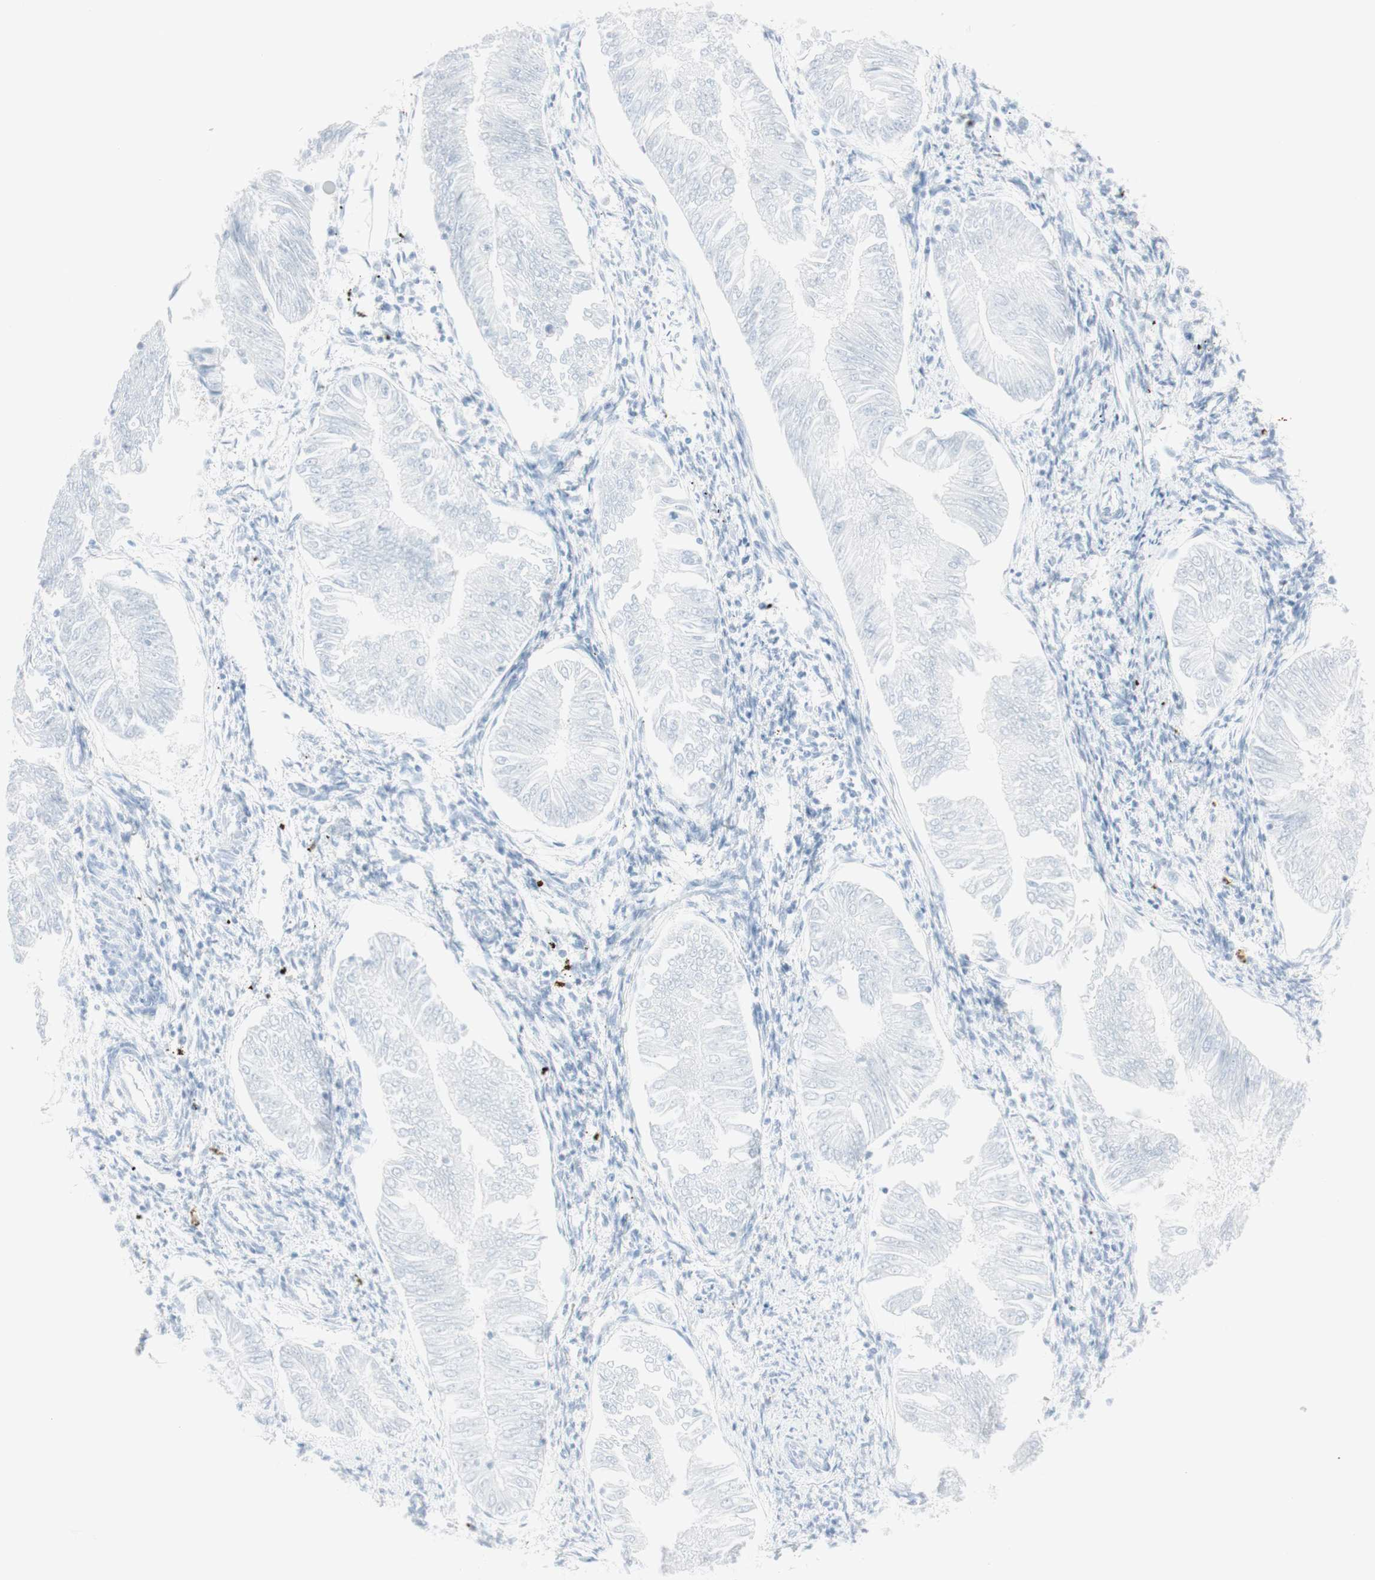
{"staining": {"intensity": "negative", "quantity": "none", "location": "none"}, "tissue": "endometrial cancer", "cell_type": "Tumor cells", "image_type": "cancer", "snomed": [{"axis": "morphology", "description": "Adenocarcinoma, NOS"}, {"axis": "topography", "description": "Endometrium"}], "caption": "This is an immunohistochemistry (IHC) micrograph of endometrial cancer. There is no staining in tumor cells.", "gene": "NAPSA", "patient": {"sex": "female", "age": 53}}